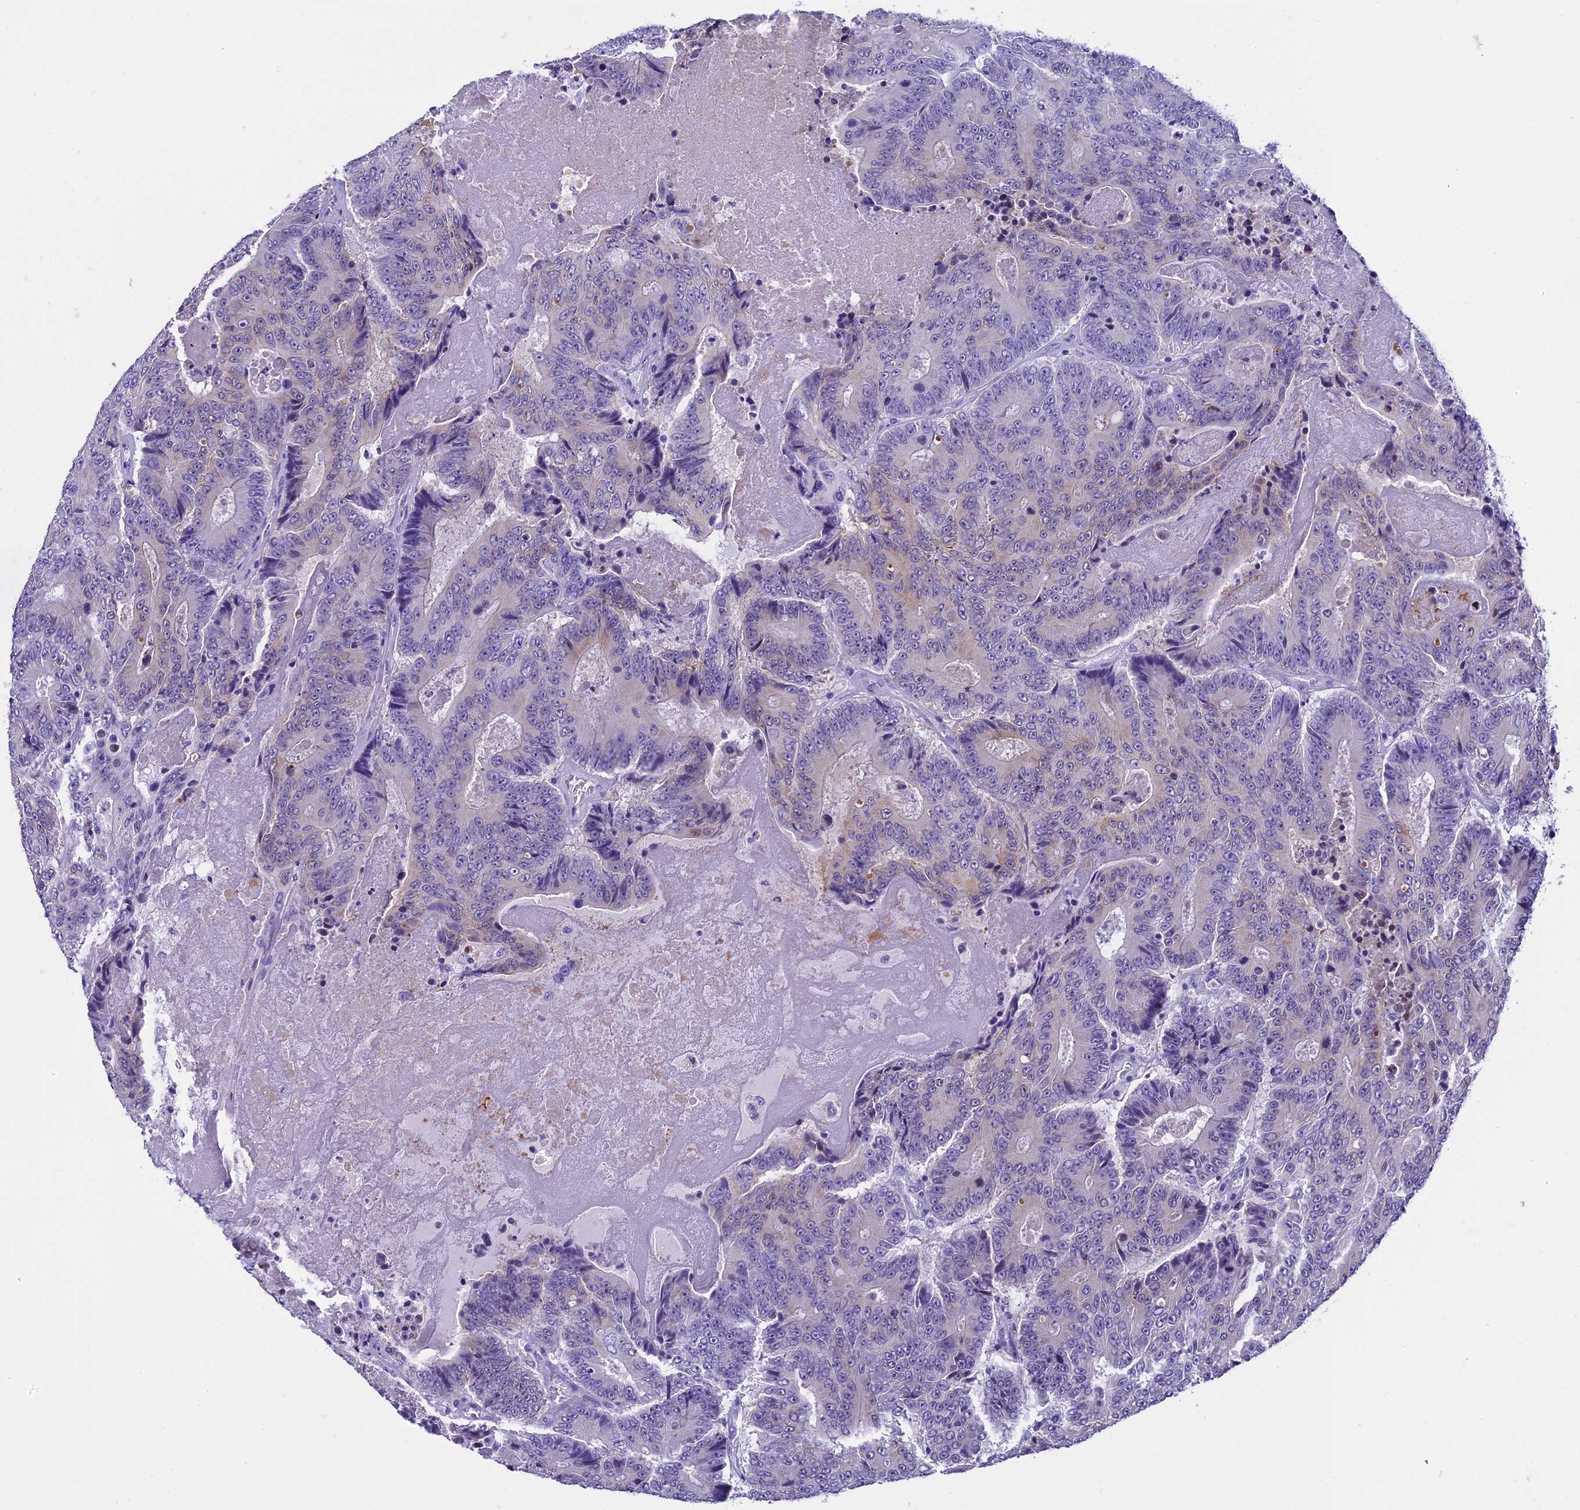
{"staining": {"intensity": "weak", "quantity": "<25%", "location": "cytoplasmic/membranous"}, "tissue": "colorectal cancer", "cell_type": "Tumor cells", "image_type": "cancer", "snomed": [{"axis": "morphology", "description": "Adenocarcinoma, NOS"}, {"axis": "topography", "description": "Colon"}], "caption": "Tumor cells show no significant positivity in colorectal cancer (adenocarcinoma).", "gene": "KCTD14", "patient": {"sex": "male", "age": 83}}